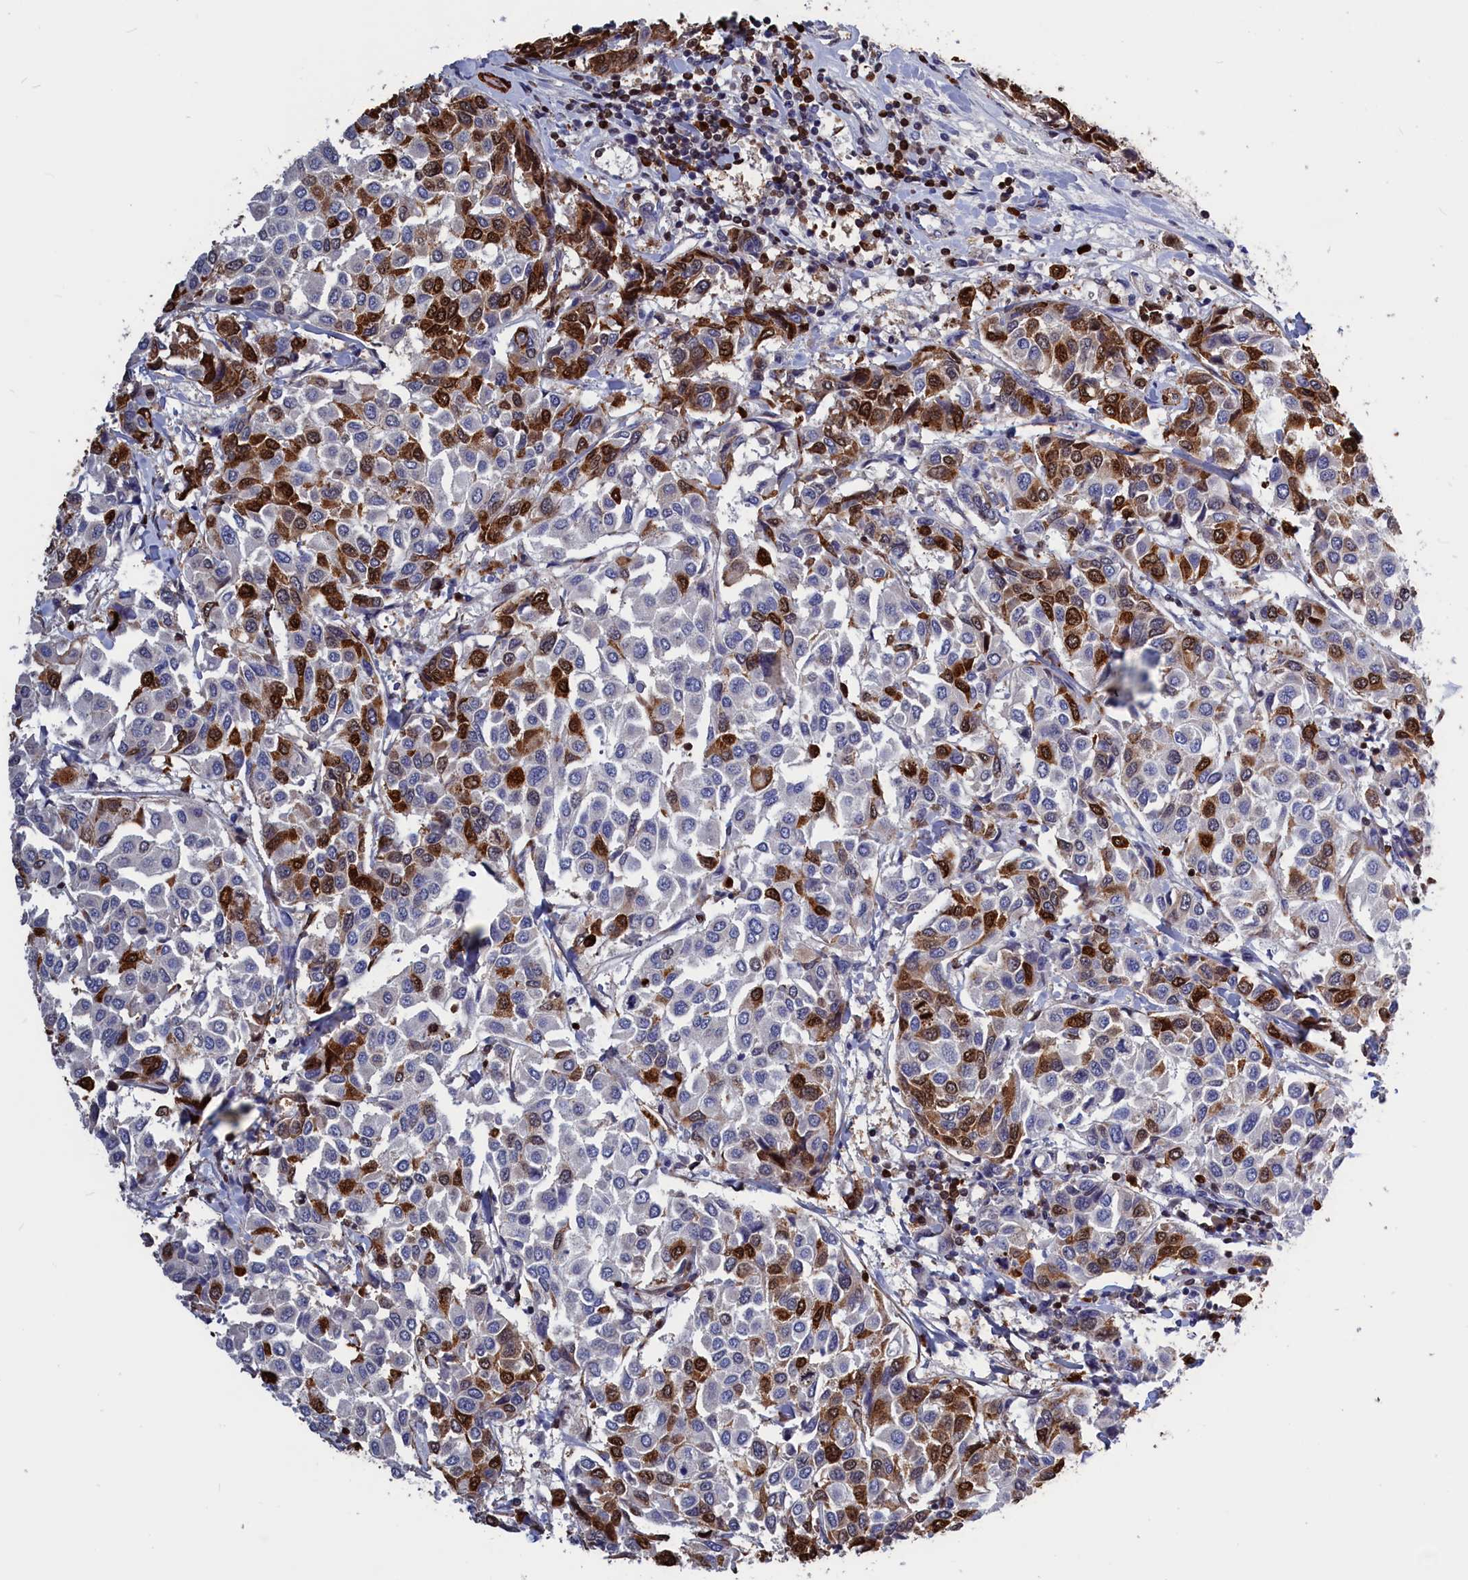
{"staining": {"intensity": "moderate", "quantity": "25%-75%", "location": "cytoplasmic/membranous,nuclear"}, "tissue": "breast cancer", "cell_type": "Tumor cells", "image_type": "cancer", "snomed": [{"axis": "morphology", "description": "Duct carcinoma"}, {"axis": "topography", "description": "Breast"}], "caption": "Immunohistochemical staining of human breast cancer (infiltrating ductal carcinoma) reveals medium levels of moderate cytoplasmic/membranous and nuclear protein expression in about 25%-75% of tumor cells. The protein of interest is stained brown, and the nuclei are stained in blue (DAB (3,3'-diaminobenzidine) IHC with brightfield microscopy, high magnification).", "gene": "CRIP1", "patient": {"sex": "female", "age": 55}}